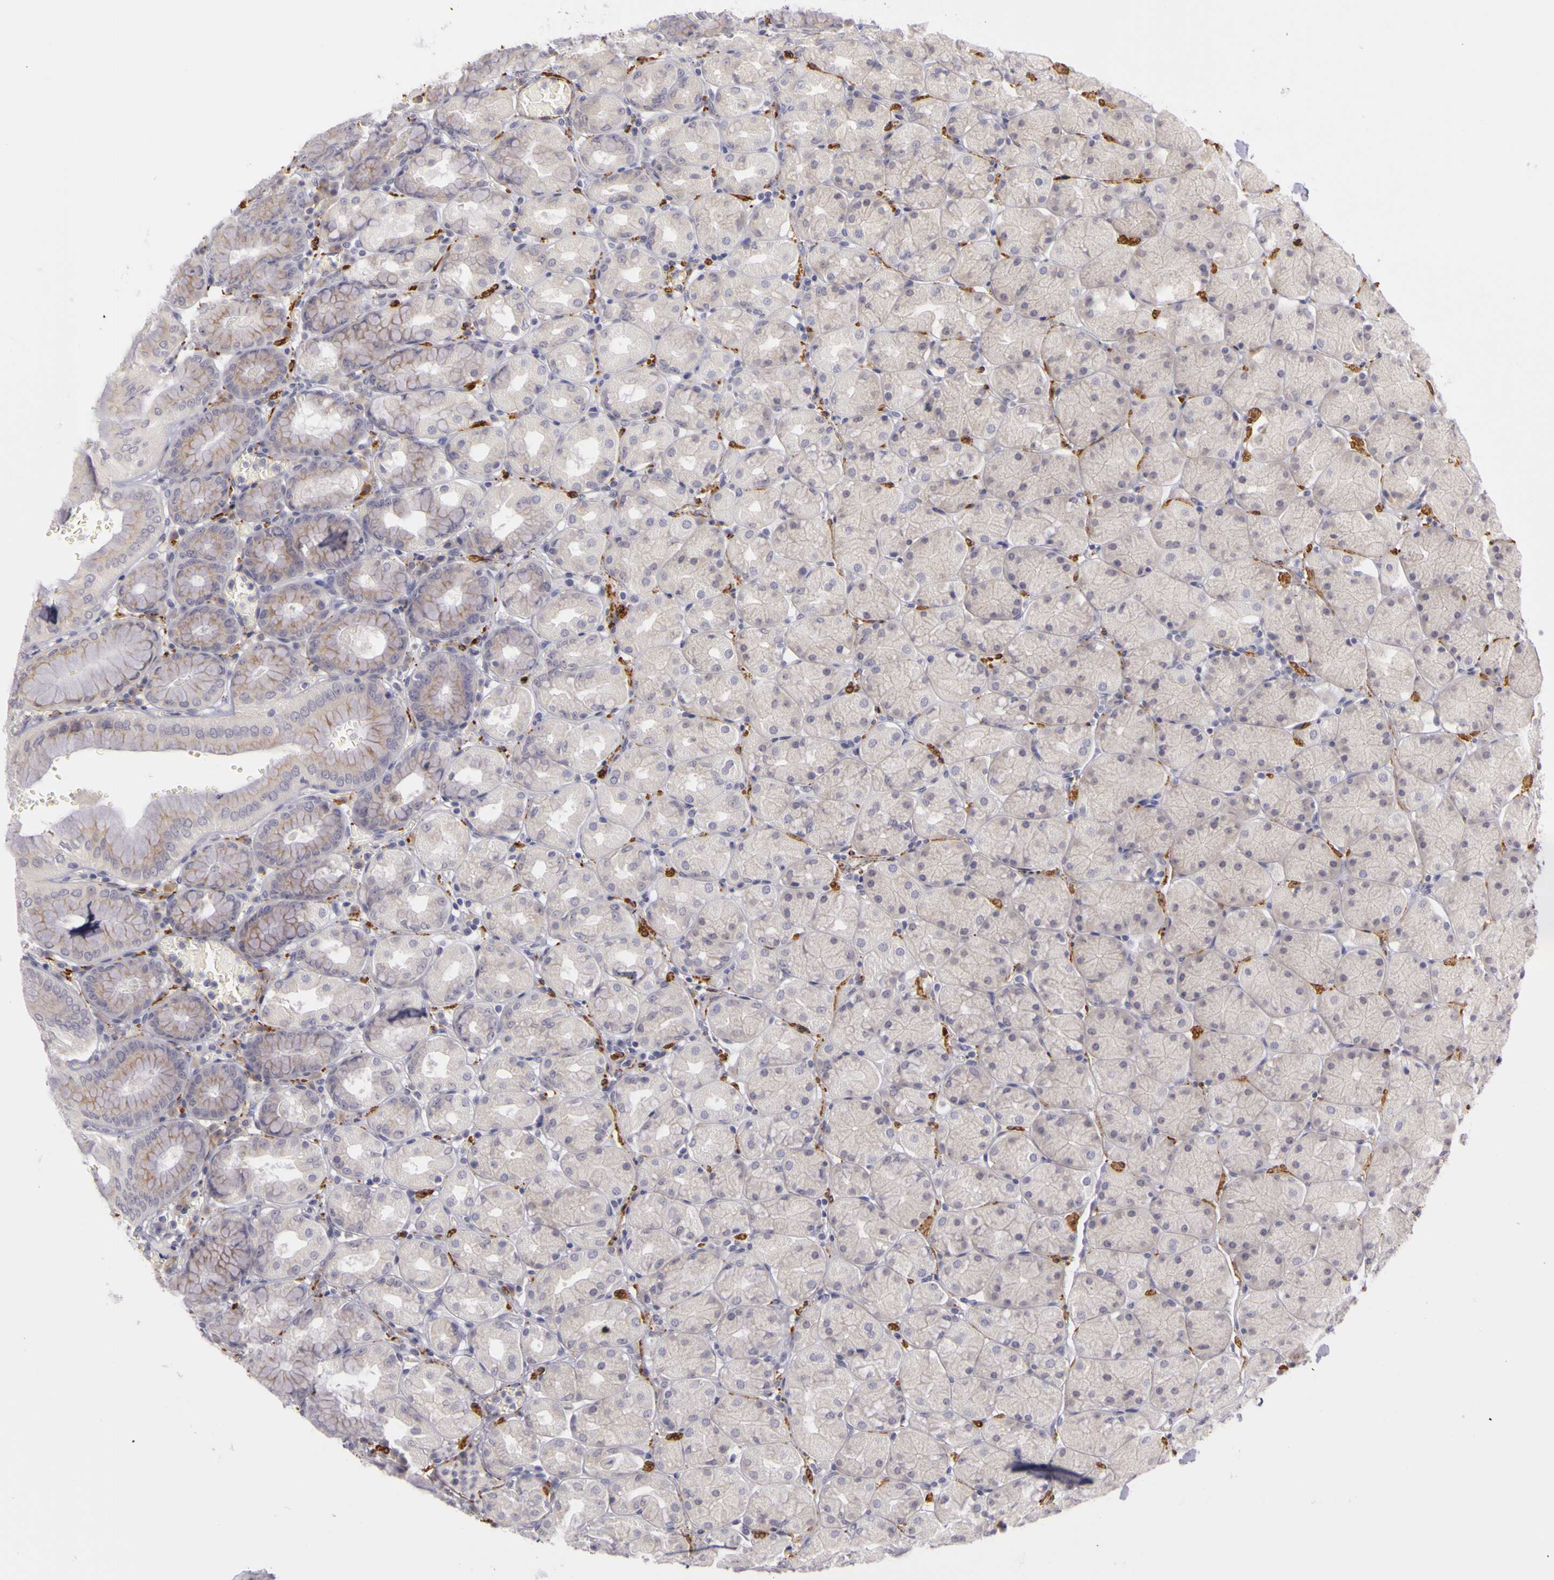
{"staining": {"intensity": "weak", "quantity": "25%-75%", "location": "cytoplasmic/membranous"}, "tissue": "stomach", "cell_type": "Glandular cells", "image_type": "normal", "snomed": [{"axis": "morphology", "description": "Normal tissue, NOS"}, {"axis": "topography", "description": "Stomach, upper"}, {"axis": "topography", "description": "Stomach"}], "caption": "Immunohistochemical staining of benign human stomach displays low levels of weak cytoplasmic/membranous staining in approximately 25%-75% of glandular cells. (Stains: DAB (3,3'-diaminobenzidine) in brown, nuclei in blue, Microscopy: brightfield microscopy at high magnification).", "gene": "CNTN2", "patient": {"sex": "male", "age": 76}}